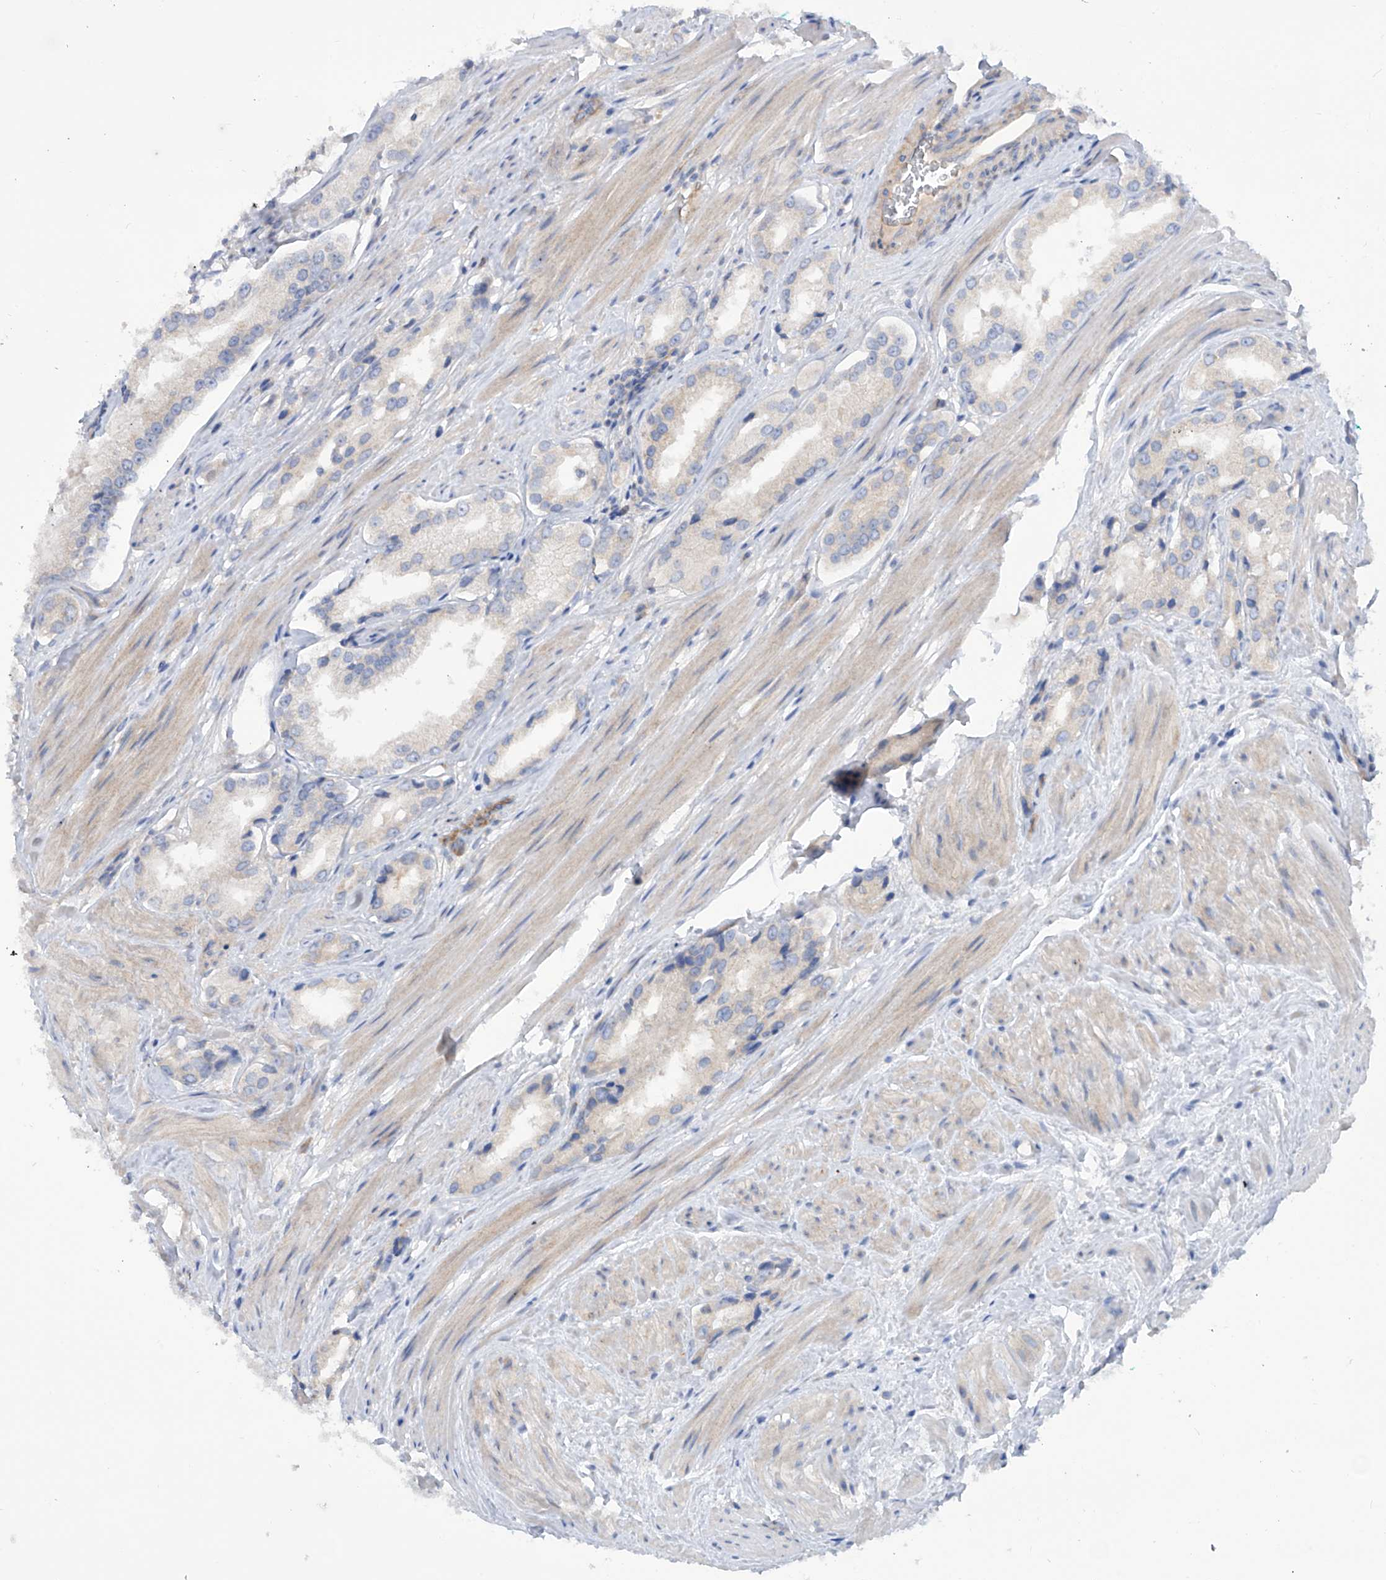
{"staining": {"intensity": "negative", "quantity": "none", "location": "none"}, "tissue": "prostate cancer", "cell_type": "Tumor cells", "image_type": "cancer", "snomed": [{"axis": "morphology", "description": "Adenocarcinoma, Low grade"}, {"axis": "topography", "description": "Prostate"}], "caption": "This is a histopathology image of immunohistochemistry staining of prostate adenocarcinoma (low-grade), which shows no positivity in tumor cells. (Stains: DAB (3,3'-diaminobenzidine) immunohistochemistry (IHC) with hematoxylin counter stain, Microscopy: brightfield microscopy at high magnification).", "gene": "TMEM209", "patient": {"sex": "male", "age": 54}}